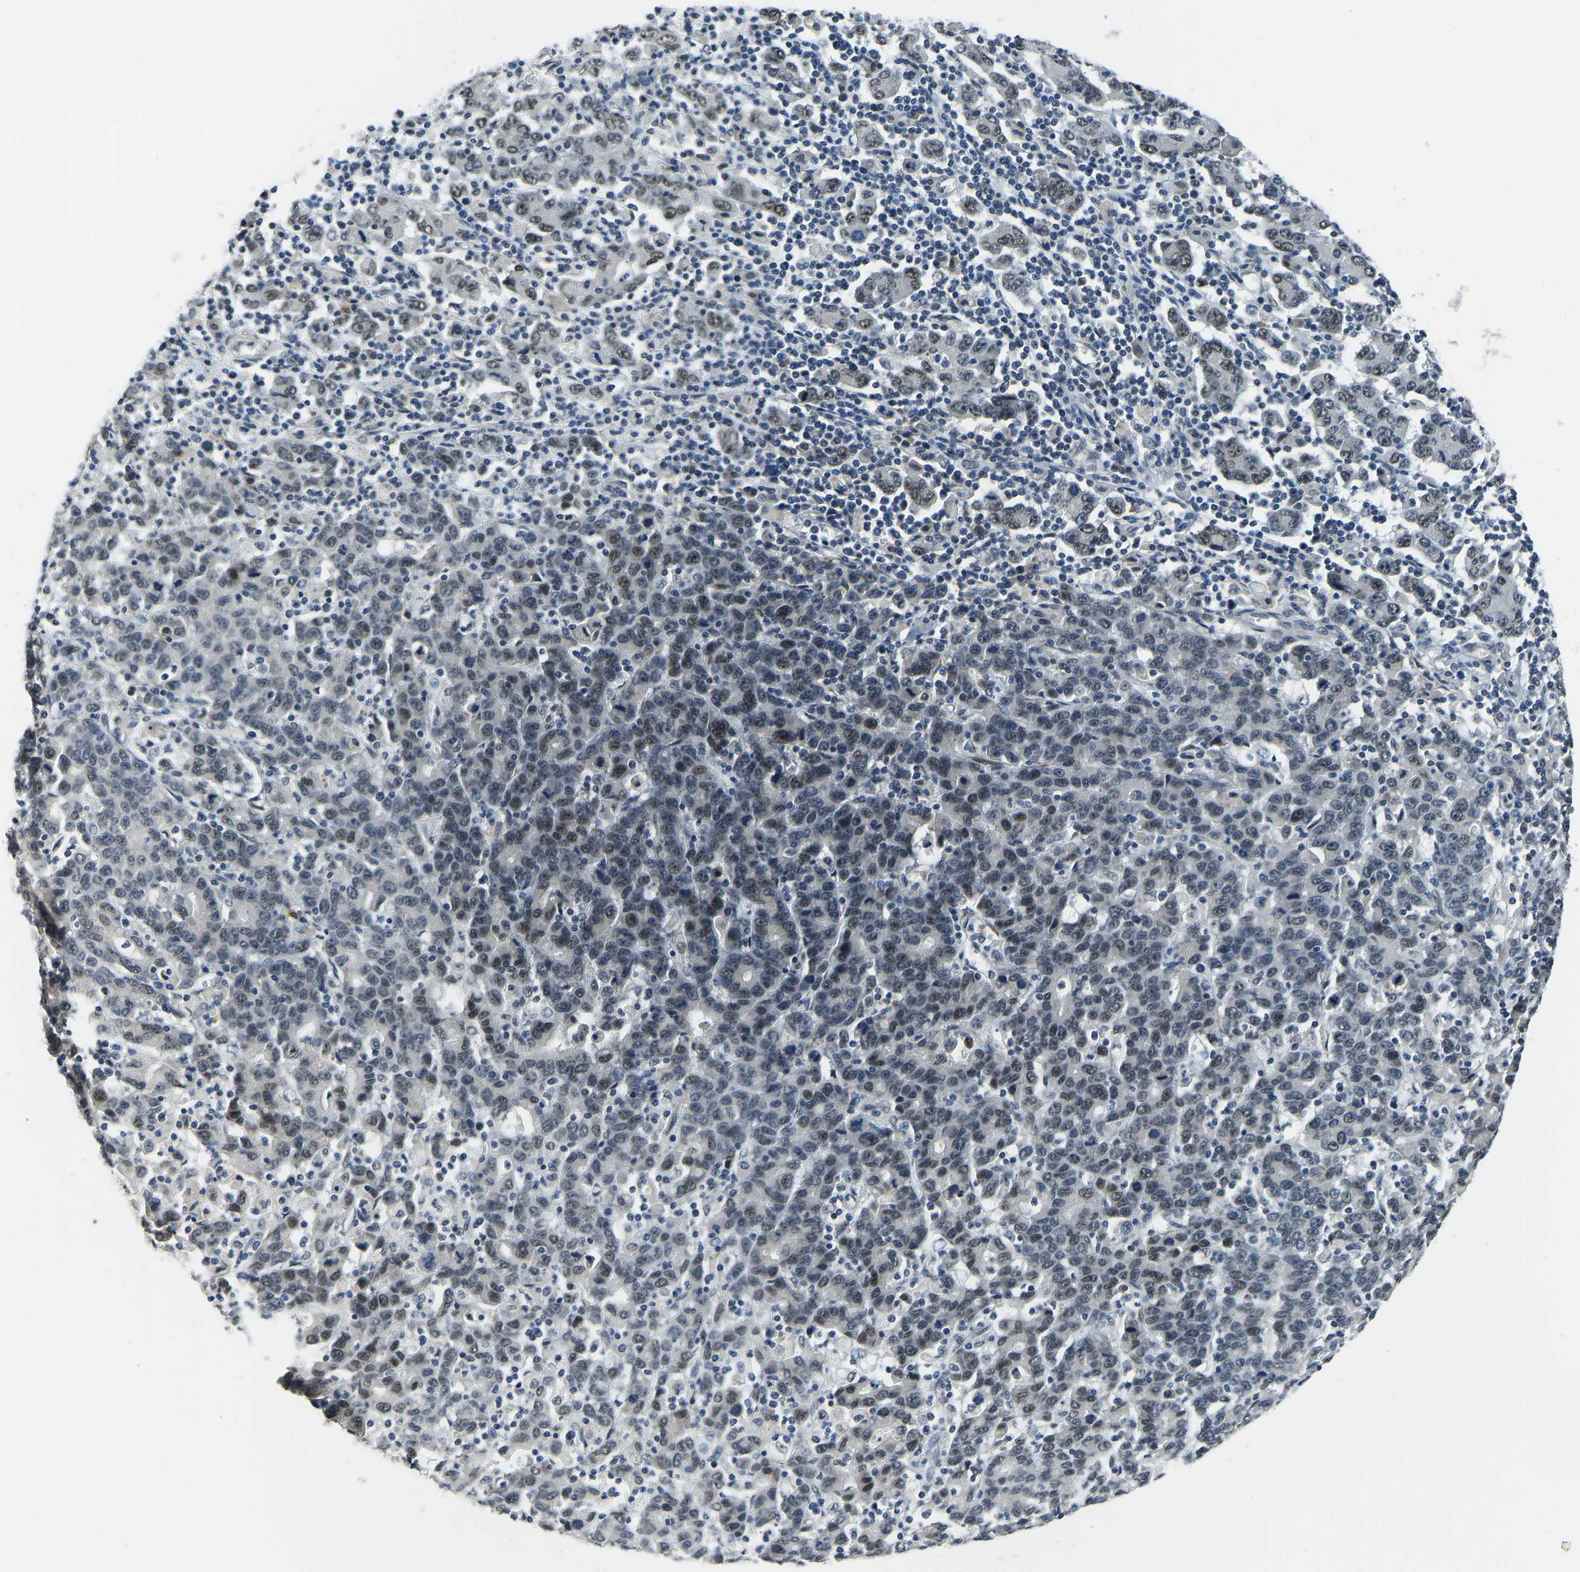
{"staining": {"intensity": "weak", "quantity": "25%-75%", "location": "nuclear"}, "tissue": "stomach cancer", "cell_type": "Tumor cells", "image_type": "cancer", "snomed": [{"axis": "morphology", "description": "Adenocarcinoma, NOS"}, {"axis": "topography", "description": "Stomach, upper"}], "caption": "Human stomach cancer (adenocarcinoma) stained with a protein marker shows weak staining in tumor cells.", "gene": "FOS", "patient": {"sex": "male", "age": 69}}